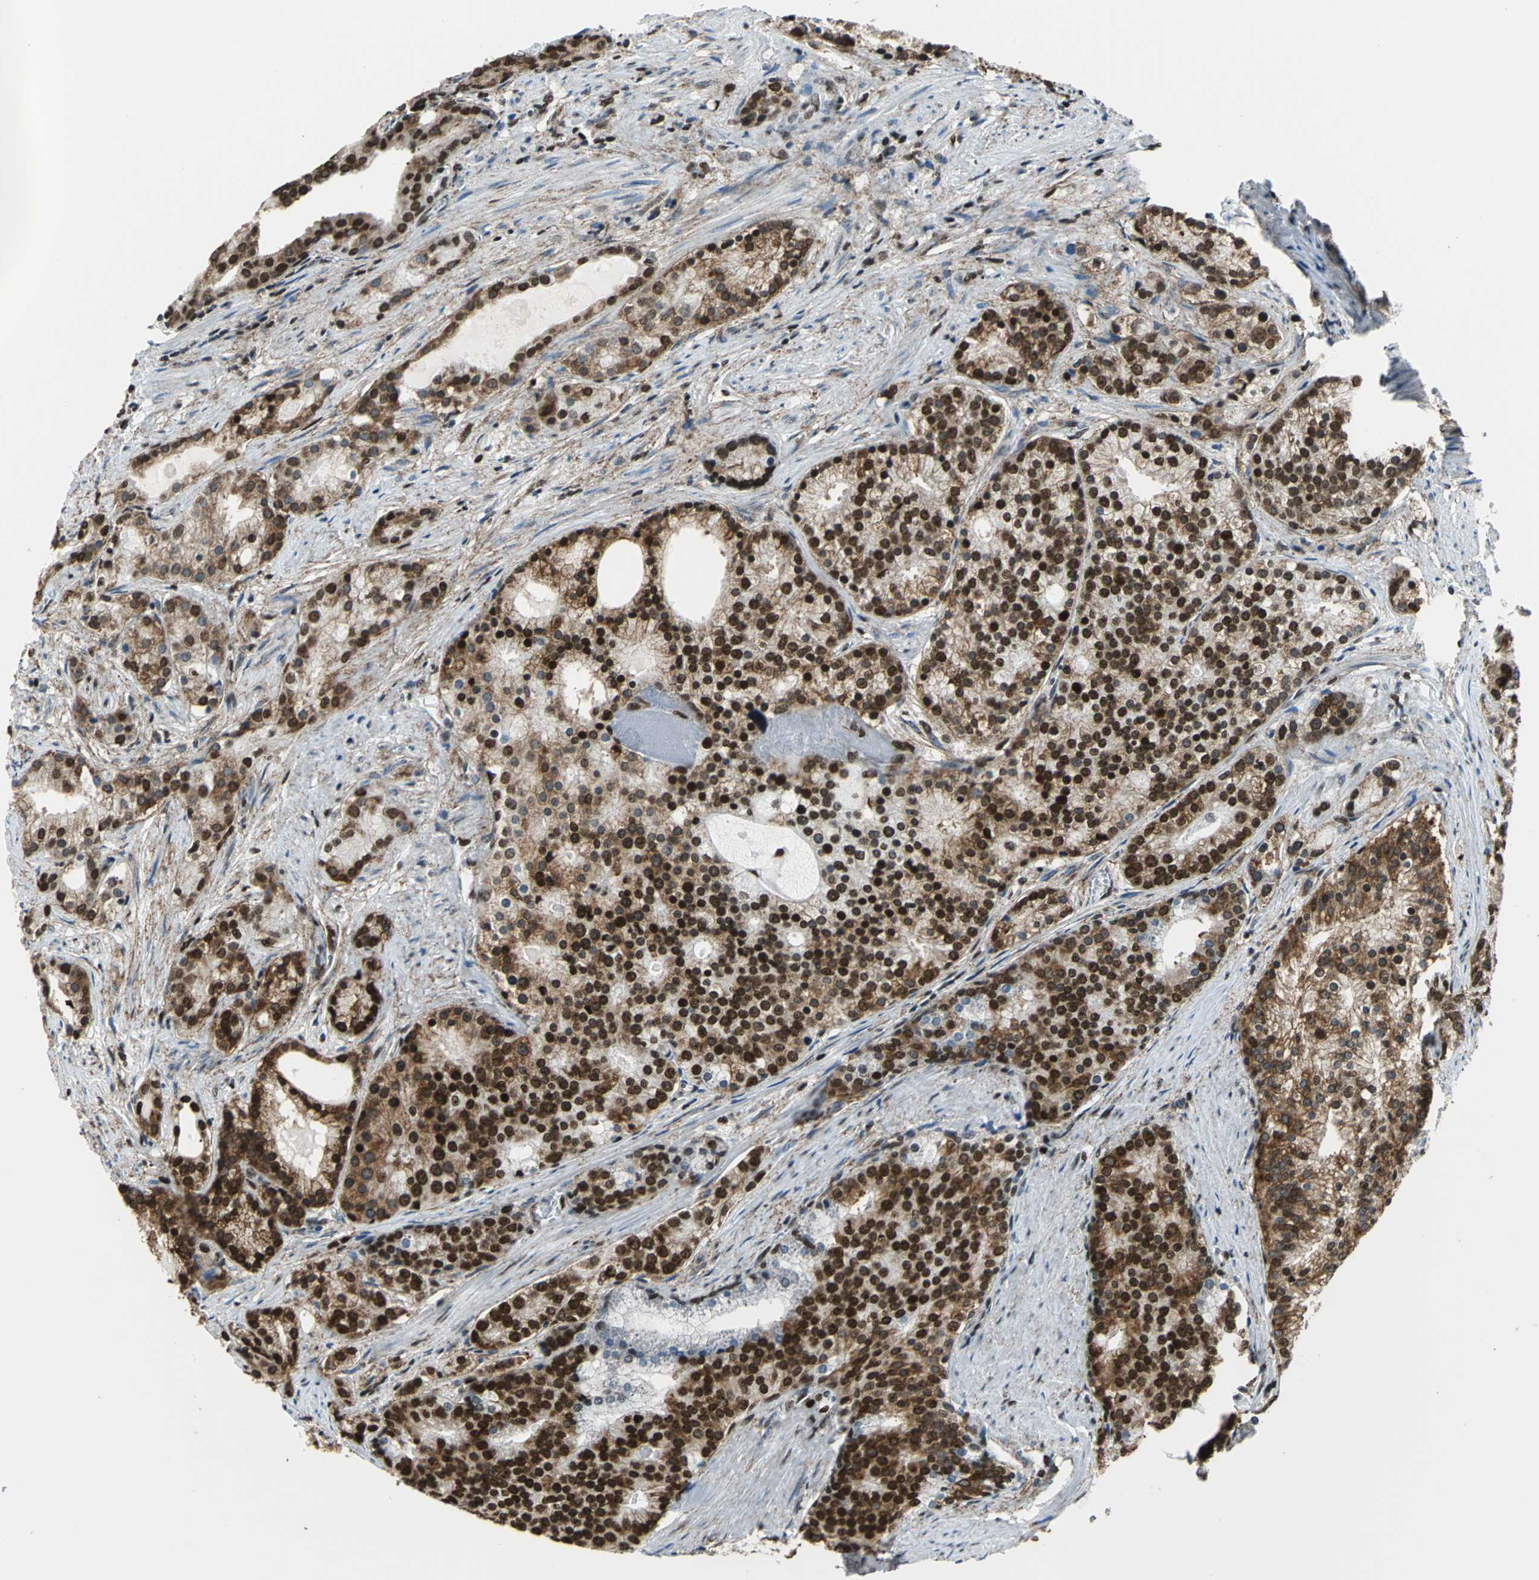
{"staining": {"intensity": "strong", "quantity": ">75%", "location": "cytoplasmic/membranous,nuclear"}, "tissue": "prostate cancer", "cell_type": "Tumor cells", "image_type": "cancer", "snomed": [{"axis": "morphology", "description": "Adenocarcinoma, Low grade"}, {"axis": "topography", "description": "Prostate"}], "caption": "Tumor cells show strong cytoplasmic/membranous and nuclear positivity in approximately >75% of cells in prostate adenocarcinoma (low-grade). The staining was performed using DAB (3,3'-diaminobenzidine), with brown indicating positive protein expression. Nuclei are stained blue with hematoxylin.", "gene": "APEX1", "patient": {"sex": "male", "age": 71}}